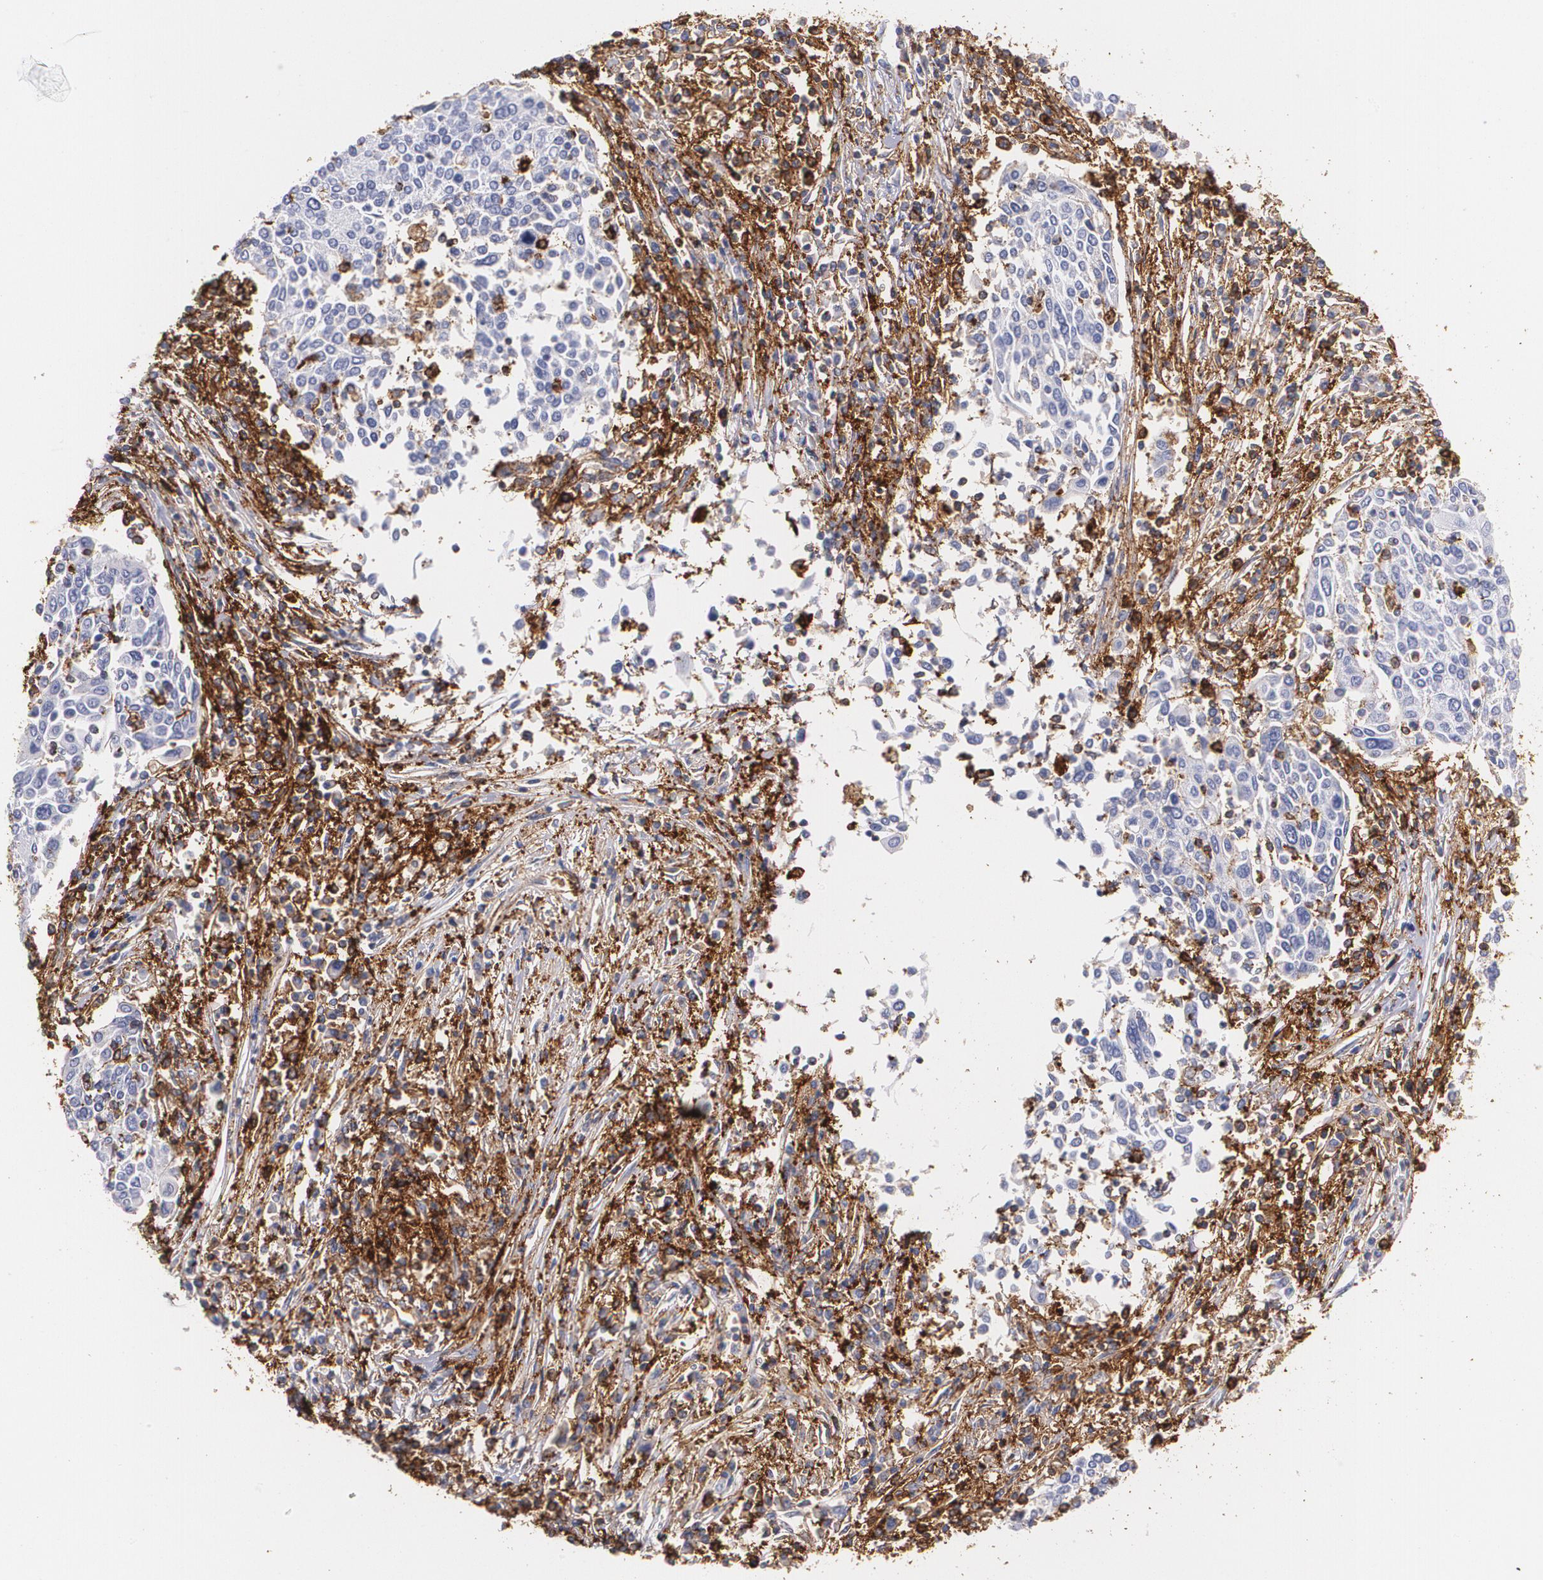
{"staining": {"intensity": "weak", "quantity": "<25%", "location": "cytoplasmic/membranous"}, "tissue": "cervical cancer", "cell_type": "Tumor cells", "image_type": "cancer", "snomed": [{"axis": "morphology", "description": "Squamous cell carcinoma, NOS"}, {"axis": "topography", "description": "Cervix"}], "caption": "DAB (3,3'-diaminobenzidine) immunohistochemical staining of cervical cancer (squamous cell carcinoma) shows no significant expression in tumor cells. Nuclei are stained in blue.", "gene": "HLA-DRA", "patient": {"sex": "female", "age": 40}}